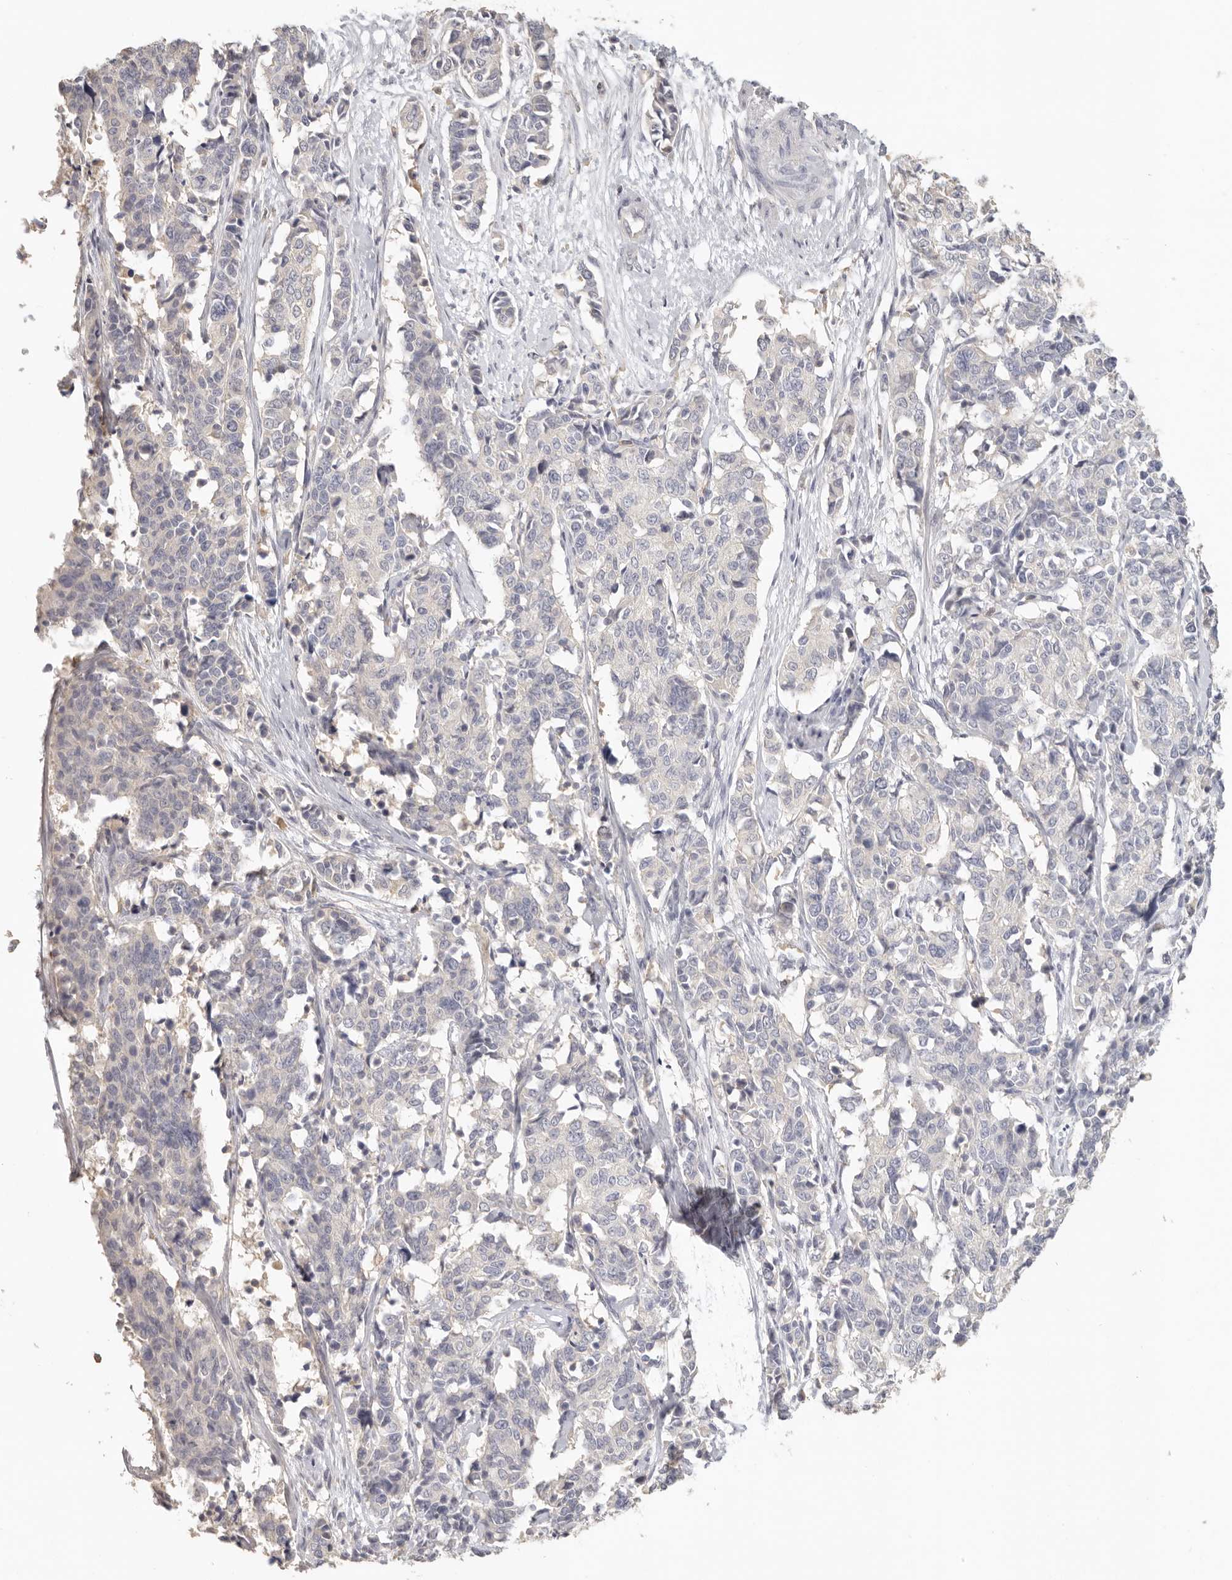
{"staining": {"intensity": "negative", "quantity": "none", "location": "none"}, "tissue": "cervical cancer", "cell_type": "Tumor cells", "image_type": "cancer", "snomed": [{"axis": "morphology", "description": "Normal tissue, NOS"}, {"axis": "morphology", "description": "Squamous cell carcinoma, NOS"}, {"axis": "topography", "description": "Cervix"}], "caption": "A micrograph of cervical cancer (squamous cell carcinoma) stained for a protein displays no brown staining in tumor cells. Brightfield microscopy of IHC stained with DAB (3,3'-diaminobenzidine) (brown) and hematoxylin (blue), captured at high magnification.", "gene": "CSK", "patient": {"sex": "female", "age": 35}}